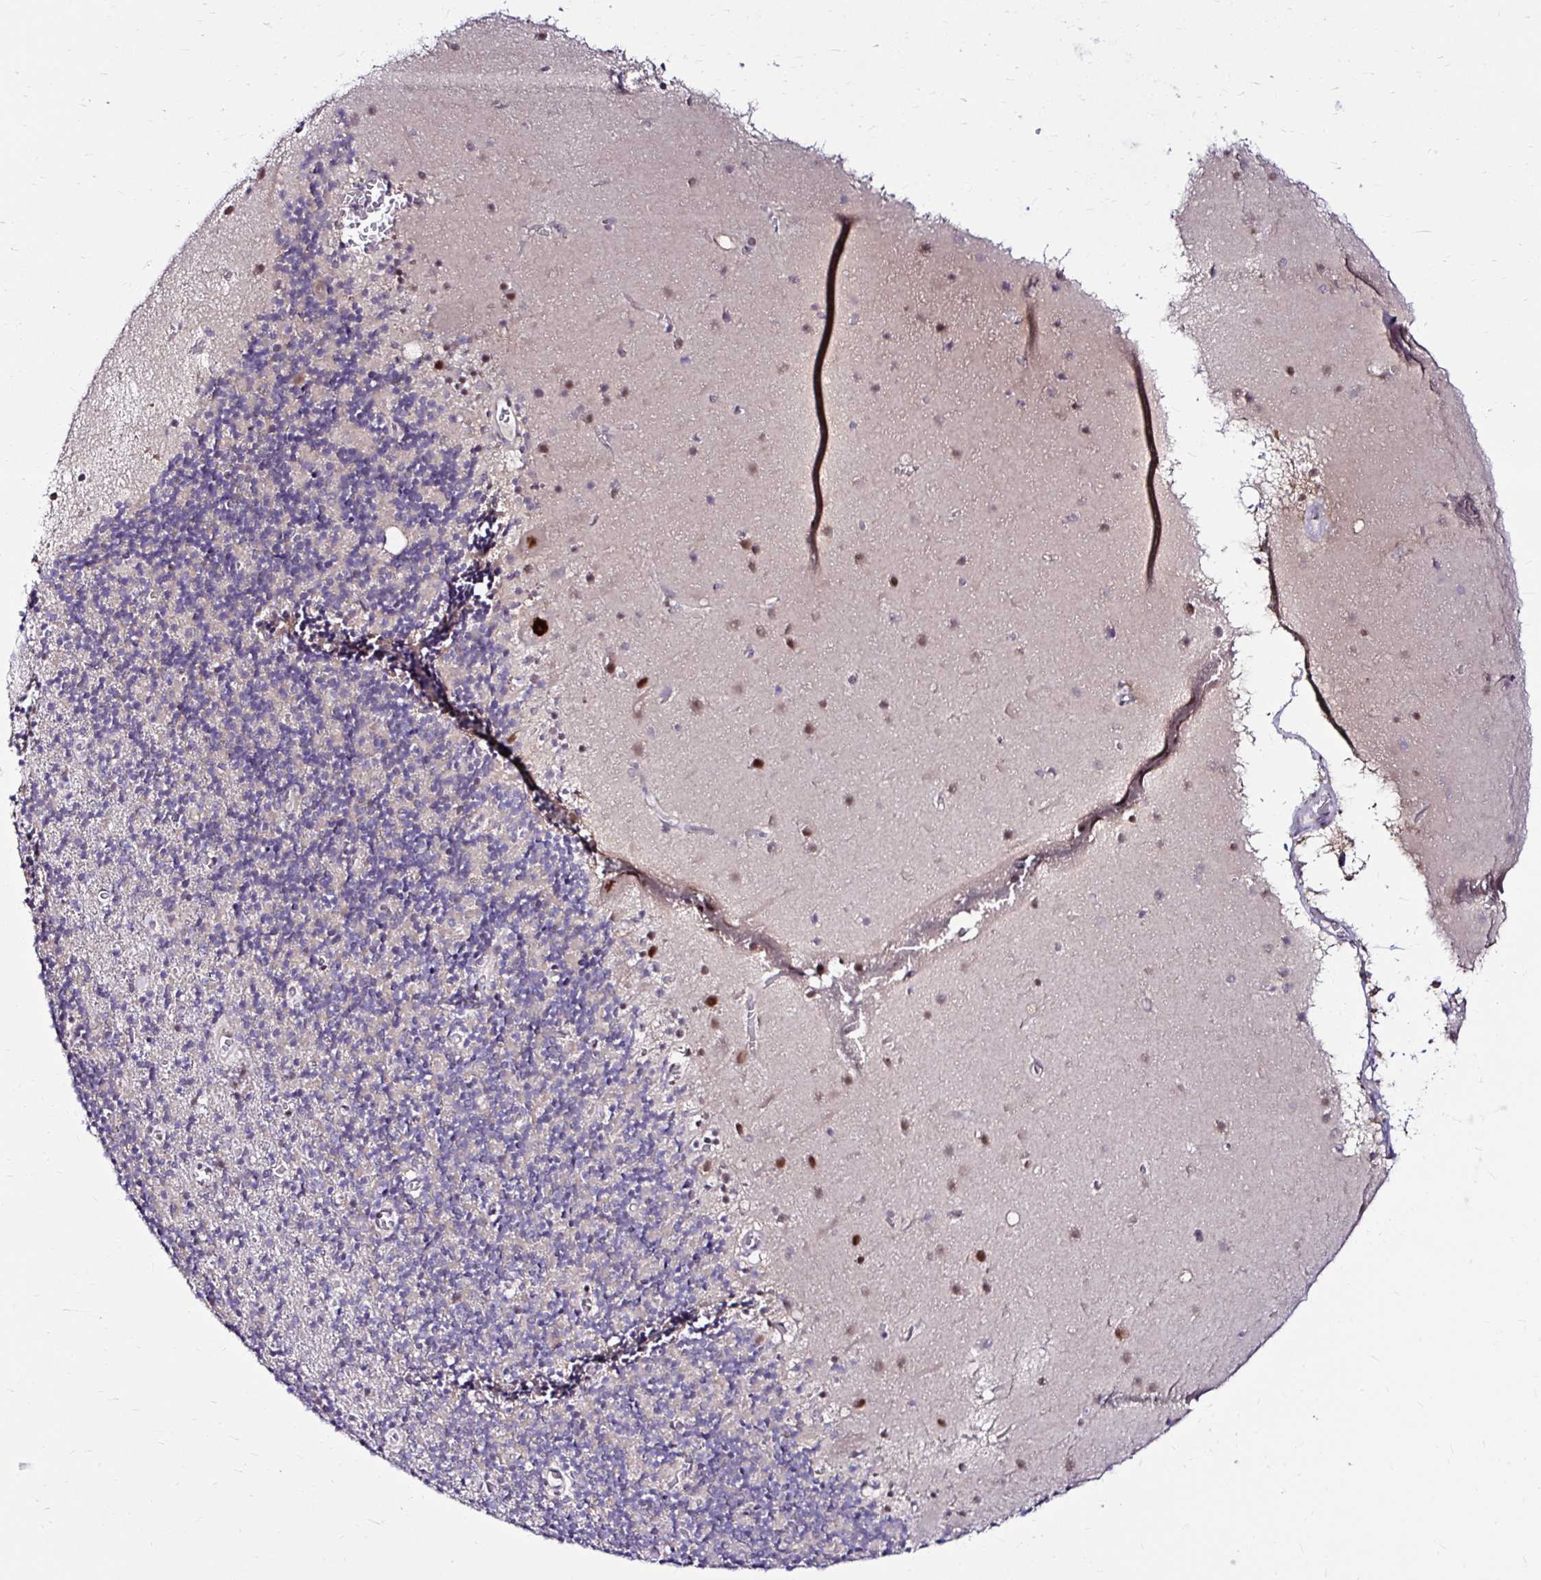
{"staining": {"intensity": "negative", "quantity": "none", "location": "none"}, "tissue": "cerebellum", "cell_type": "Cells in granular layer", "image_type": "normal", "snomed": [{"axis": "morphology", "description": "Normal tissue, NOS"}, {"axis": "topography", "description": "Cerebellum"}], "caption": "IHC histopathology image of unremarkable cerebellum: human cerebellum stained with DAB reveals no significant protein expression in cells in granular layer. (DAB immunohistochemistry (IHC) with hematoxylin counter stain).", "gene": "PSMD3", "patient": {"sex": "male", "age": 70}}